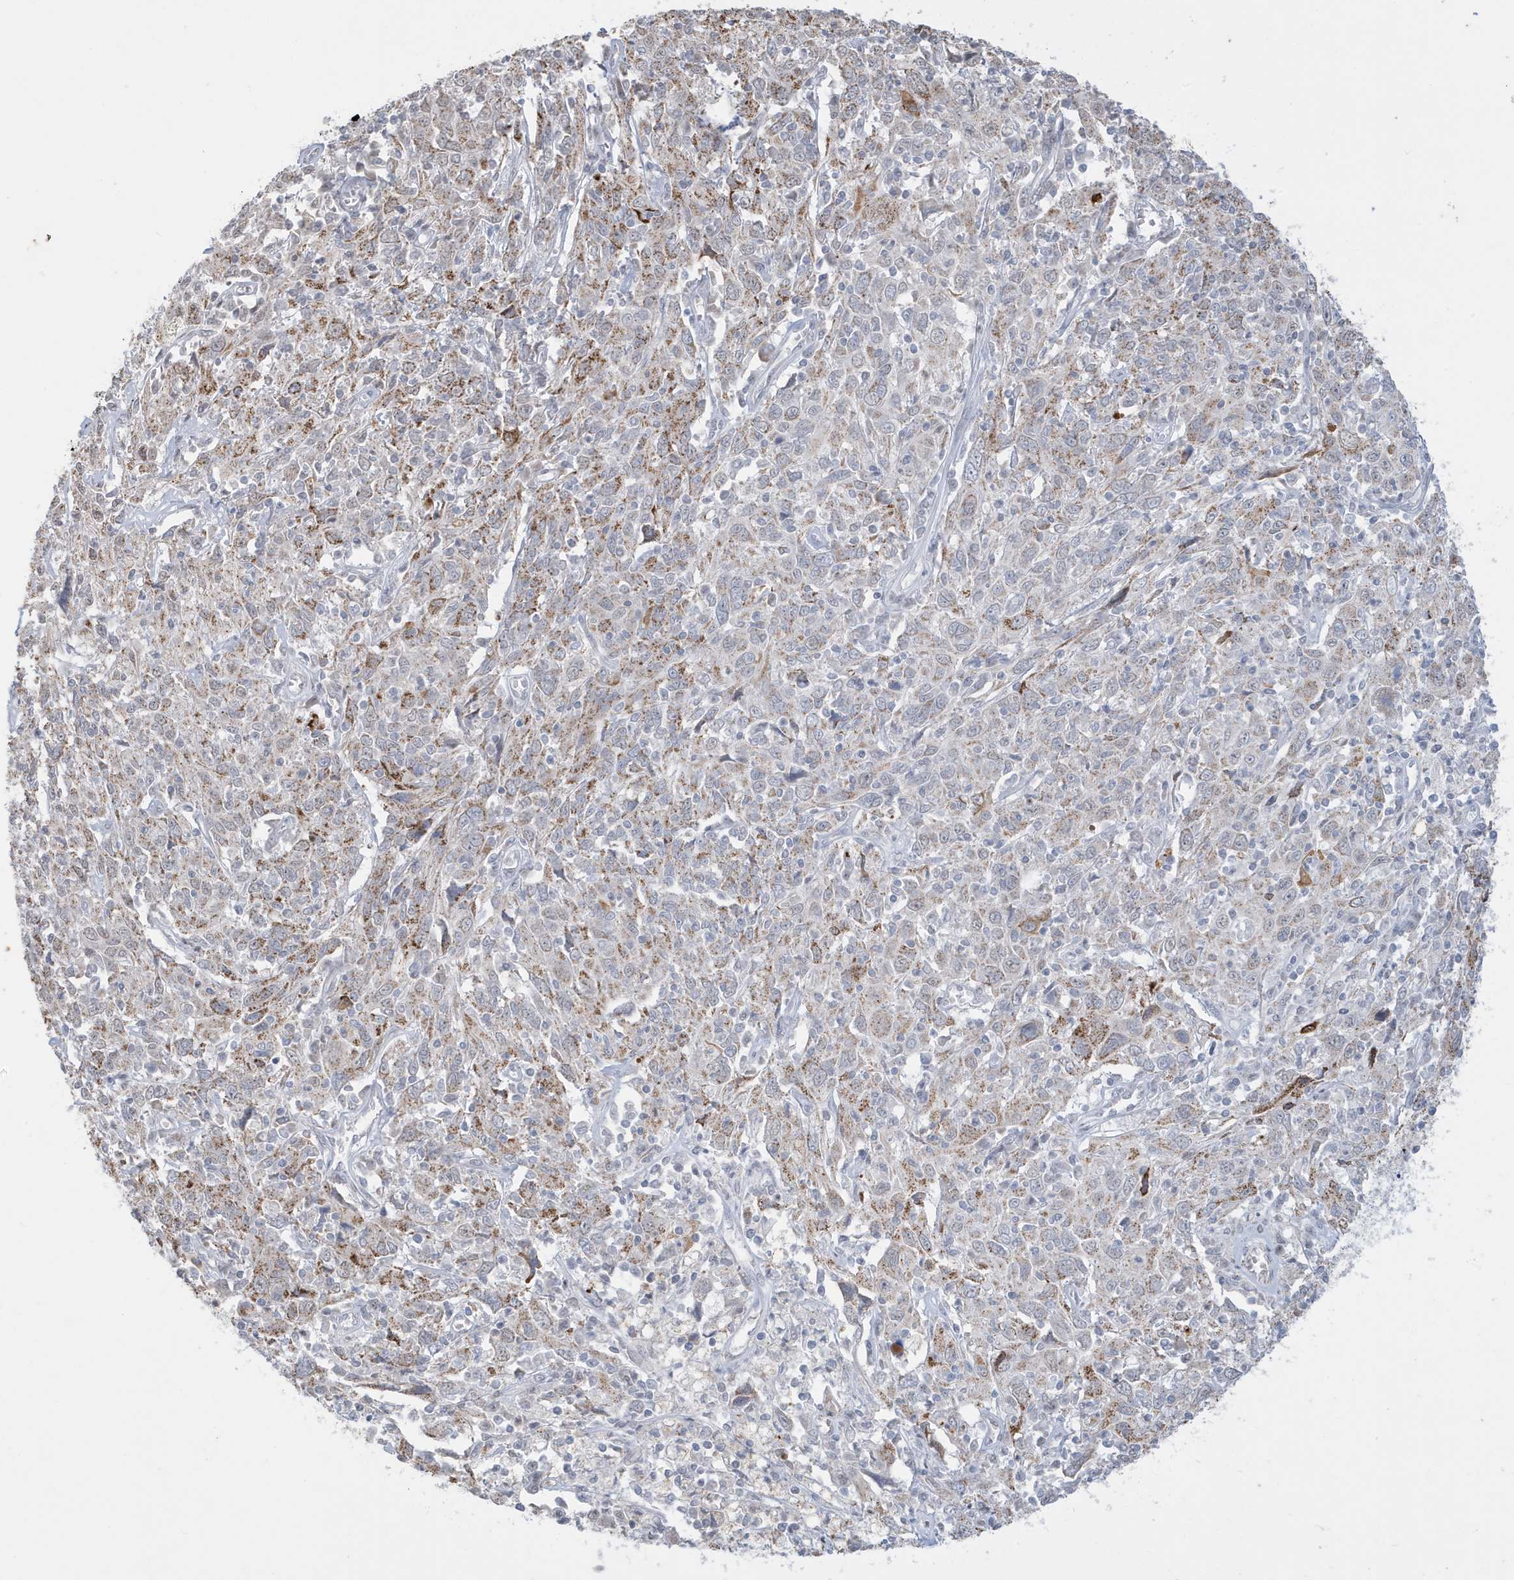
{"staining": {"intensity": "moderate", "quantity": "25%-75%", "location": "cytoplasmic/membranous"}, "tissue": "cervical cancer", "cell_type": "Tumor cells", "image_type": "cancer", "snomed": [{"axis": "morphology", "description": "Squamous cell carcinoma, NOS"}, {"axis": "topography", "description": "Cervix"}], "caption": "This micrograph displays immunohistochemistry staining of squamous cell carcinoma (cervical), with medium moderate cytoplasmic/membranous staining in approximately 25%-75% of tumor cells.", "gene": "FNDC1", "patient": {"sex": "female", "age": 46}}